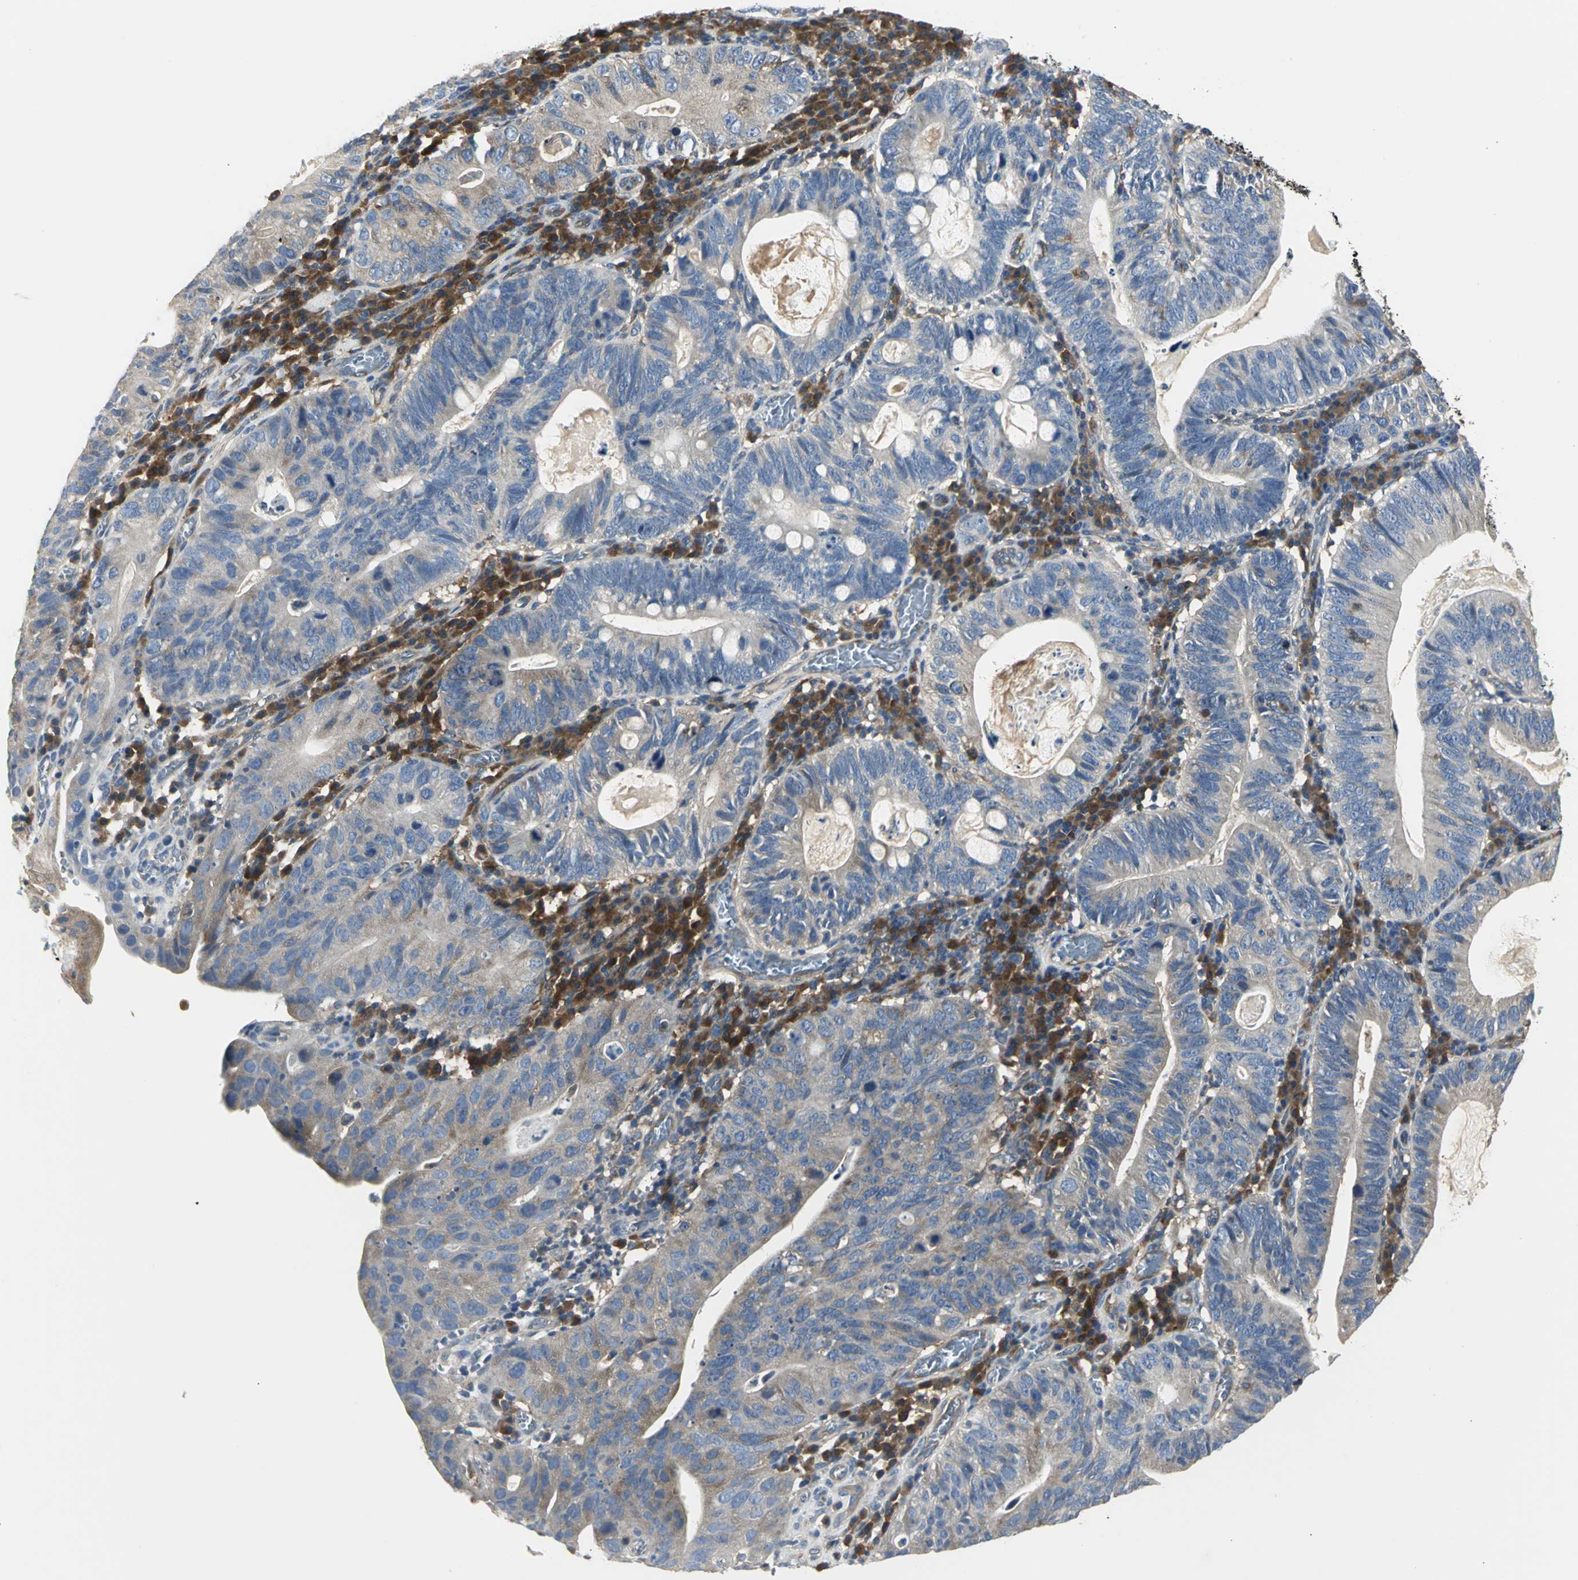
{"staining": {"intensity": "moderate", "quantity": ">75%", "location": "cytoplasmic/membranous"}, "tissue": "stomach cancer", "cell_type": "Tumor cells", "image_type": "cancer", "snomed": [{"axis": "morphology", "description": "Adenocarcinoma, NOS"}, {"axis": "topography", "description": "Stomach"}], "caption": "Moderate cytoplasmic/membranous staining for a protein is present in approximately >75% of tumor cells of stomach cancer using IHC.", "gene": "CHRNB1", "patient": {"sex": "male", "age": 59}}